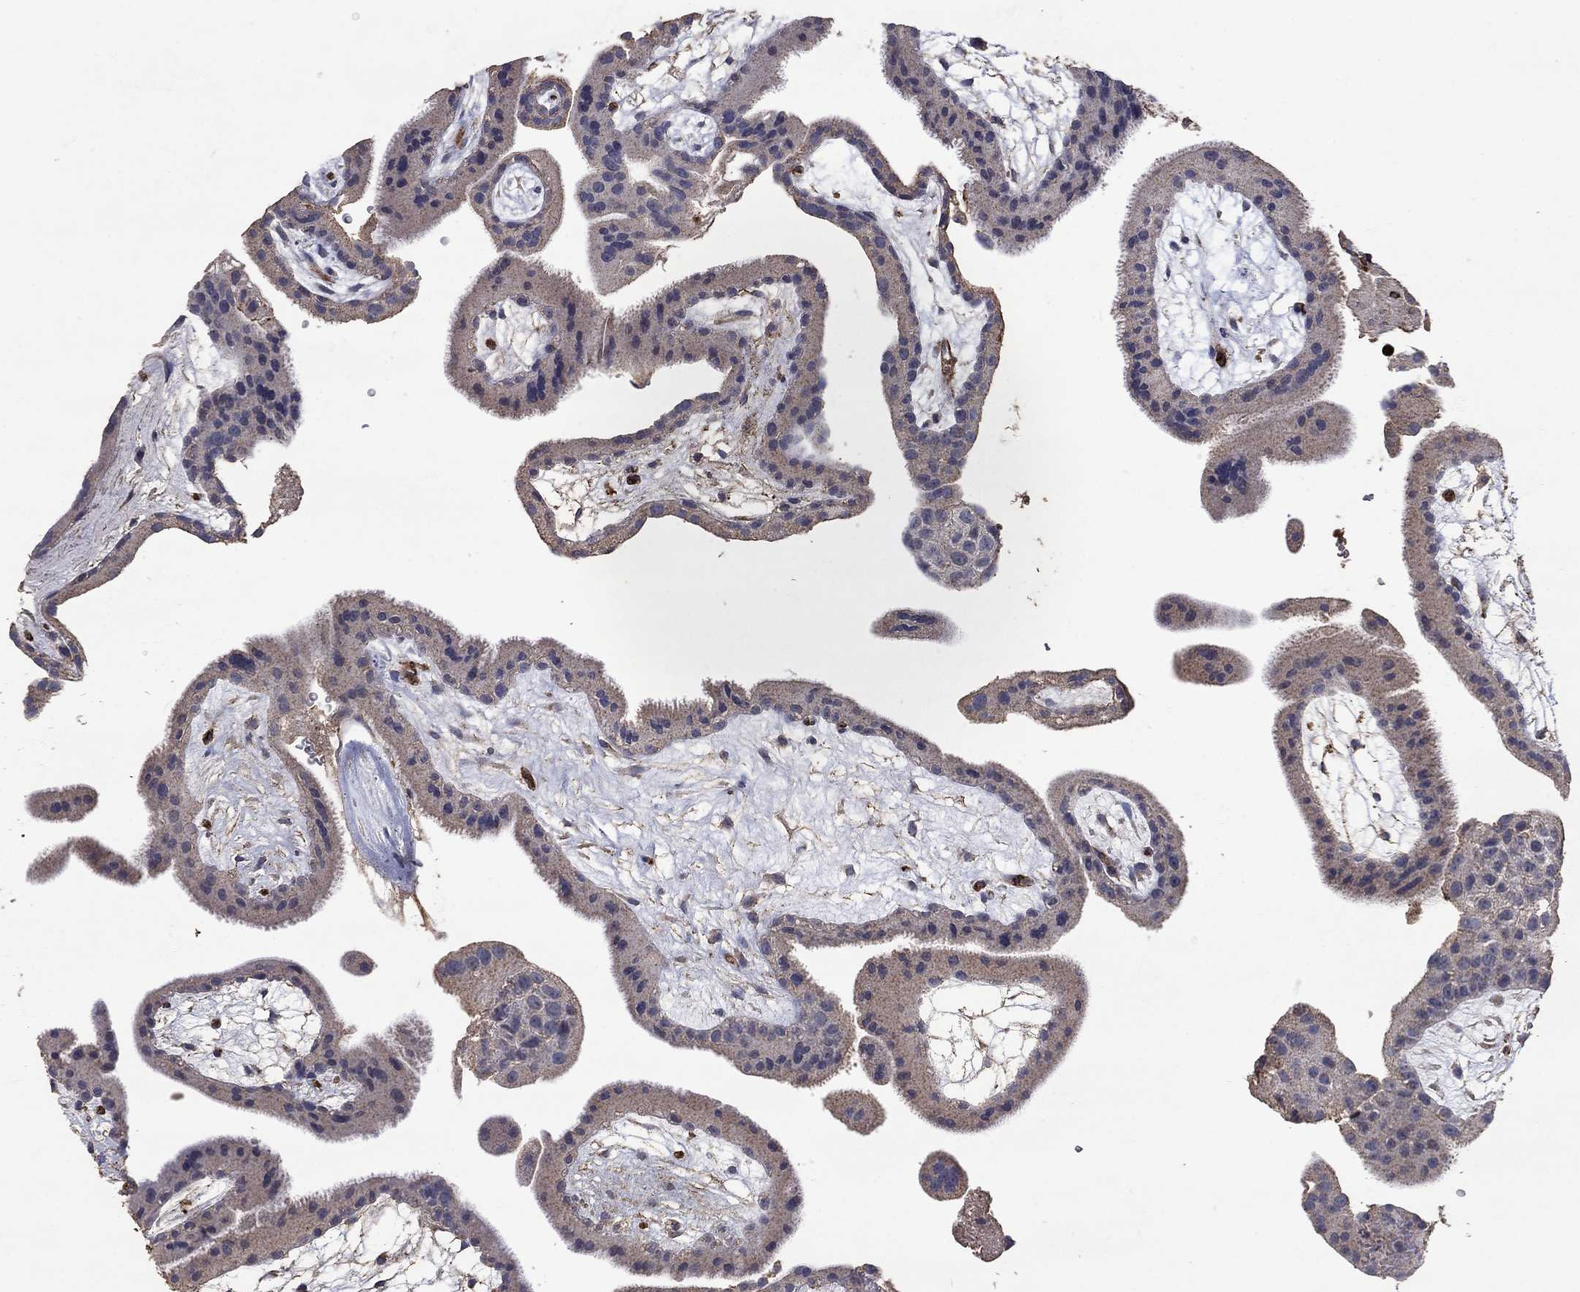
{"staining": {"intensity": "weak", "quantity": "25%-75%", "location": "cytoplasmic/membranous"}, "tissue": "placenta", "cell_type": "Decidual cells", "image_type": "normal", "snomed": [{"axis": "morphology", "description": "Normal tissue, NOS"}, {"axis": "topography", "description": "Placenta"}], "caption": "An immunohistochemistry (IHC) image of benign tissue is shown. Protein staining in brown highlights weak cytoplasmic/membranous positivity in placenta within decidual cells.", "gene": "CD24", "patient": {"sex": "female", "age": 19}}